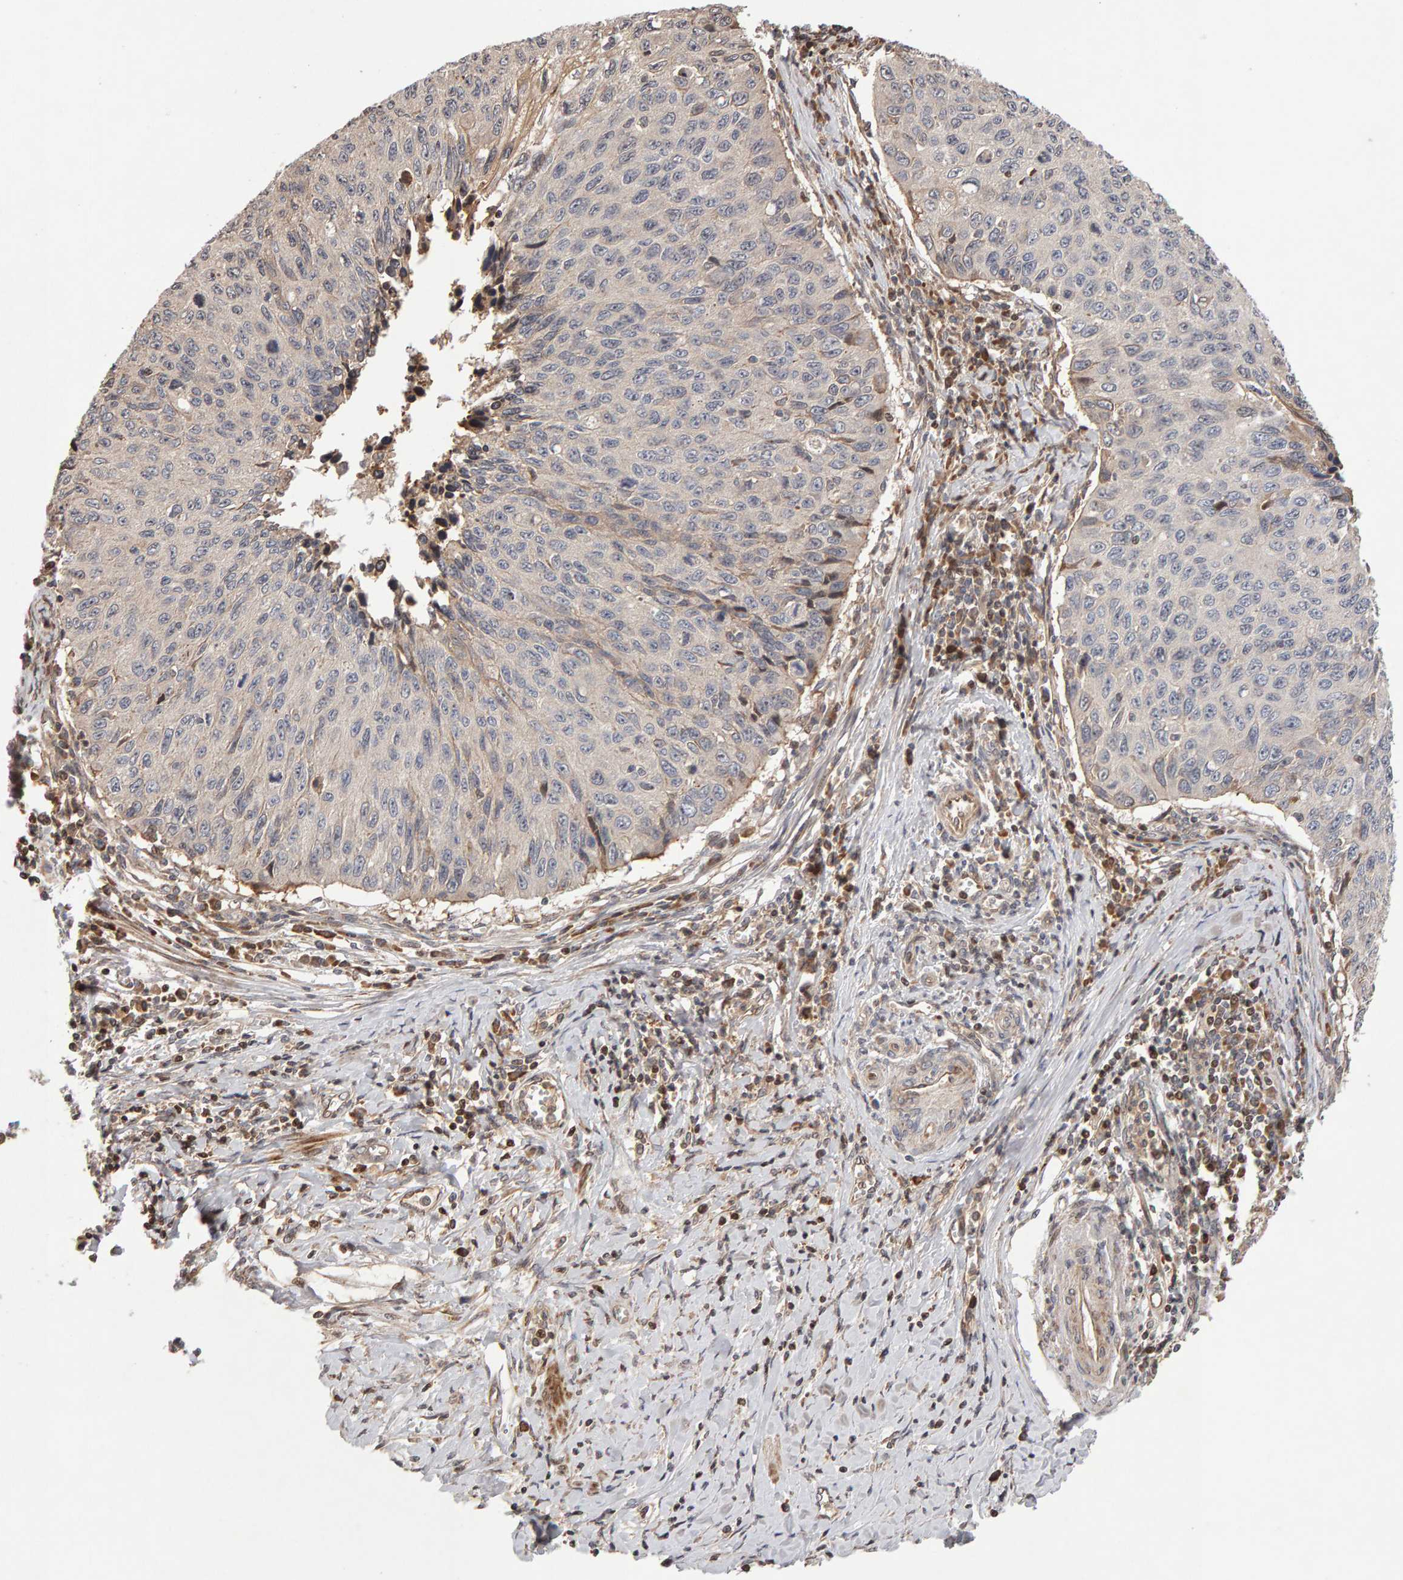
{"staining": {"intensity": "negative", "quantity": "none", "location": "none"}, "tissue": "cervical cancer", "cell_type": "Tumor cells", "image_type": "cancer", "snomed": [{"axis": "morphology", "description": "Squamous cell carcinoma, NOS"}, {"axis": "topography", "description": "Cervix"}], "caption": "Immunohistochemistry photomicrograph of human cervical squamous cell carcinoma stained for a protein (brown), which reveals no staining in tumor cells.", "gene": "LZTS1", "patient": {"sex": "female", "age": 53}}